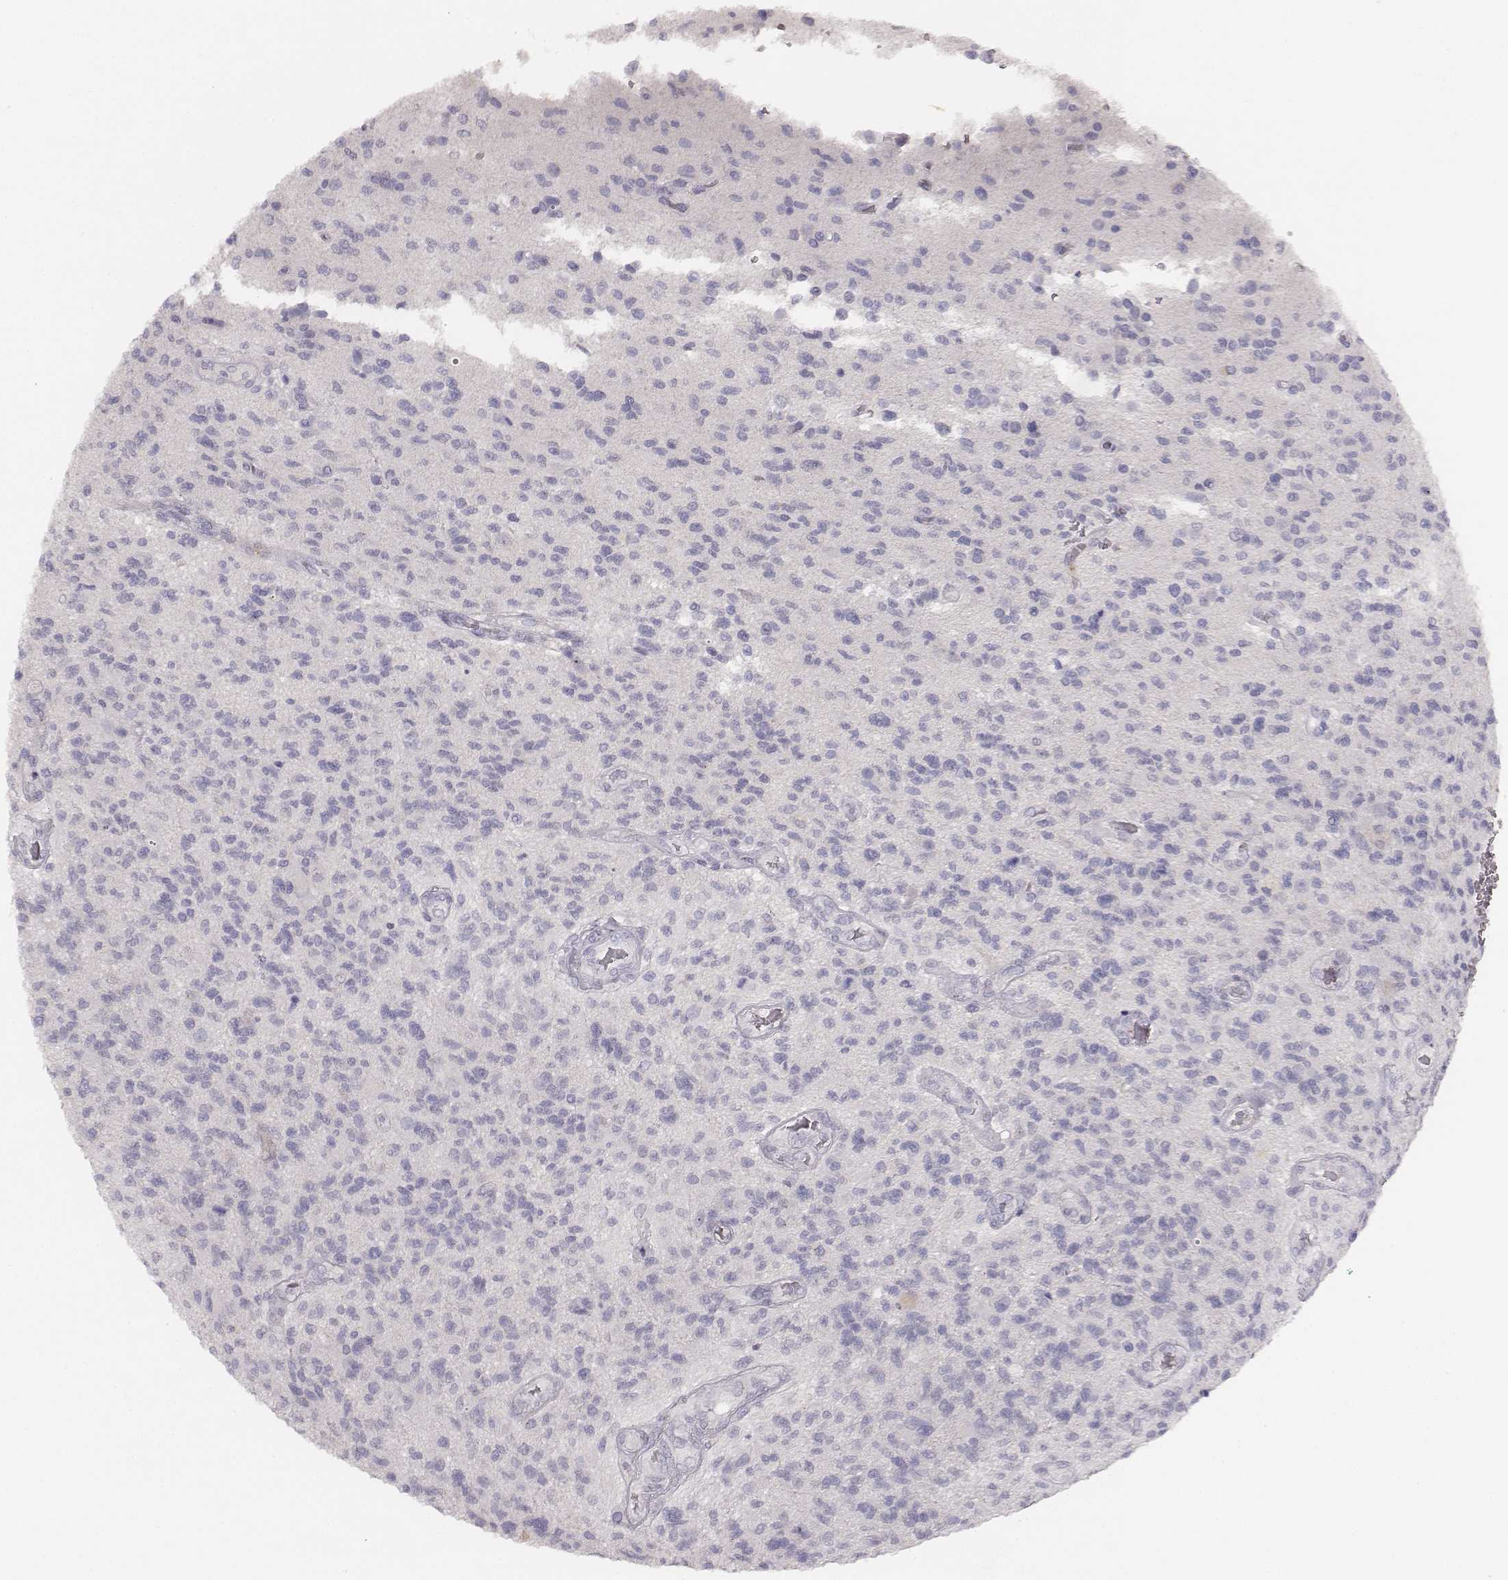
{"staining": {"intensity": "negative", "quantity": "none", "location": "none"}, "tissue": "glioma", "cell_type": "Tumor cells", "image_type": "cancer", "snomed": [{"axis": "morphology", "description": "Glioma, malignant, High grade"}, {"axis": "topography", "description": "Brain"}], "caption": "Human glioma stained for a protein using immunohistochemistry (IHC) demonstrates no positivity in tumor cells.", "gene": "MYH6", "patient": {"sex": "male", "age": 56}}